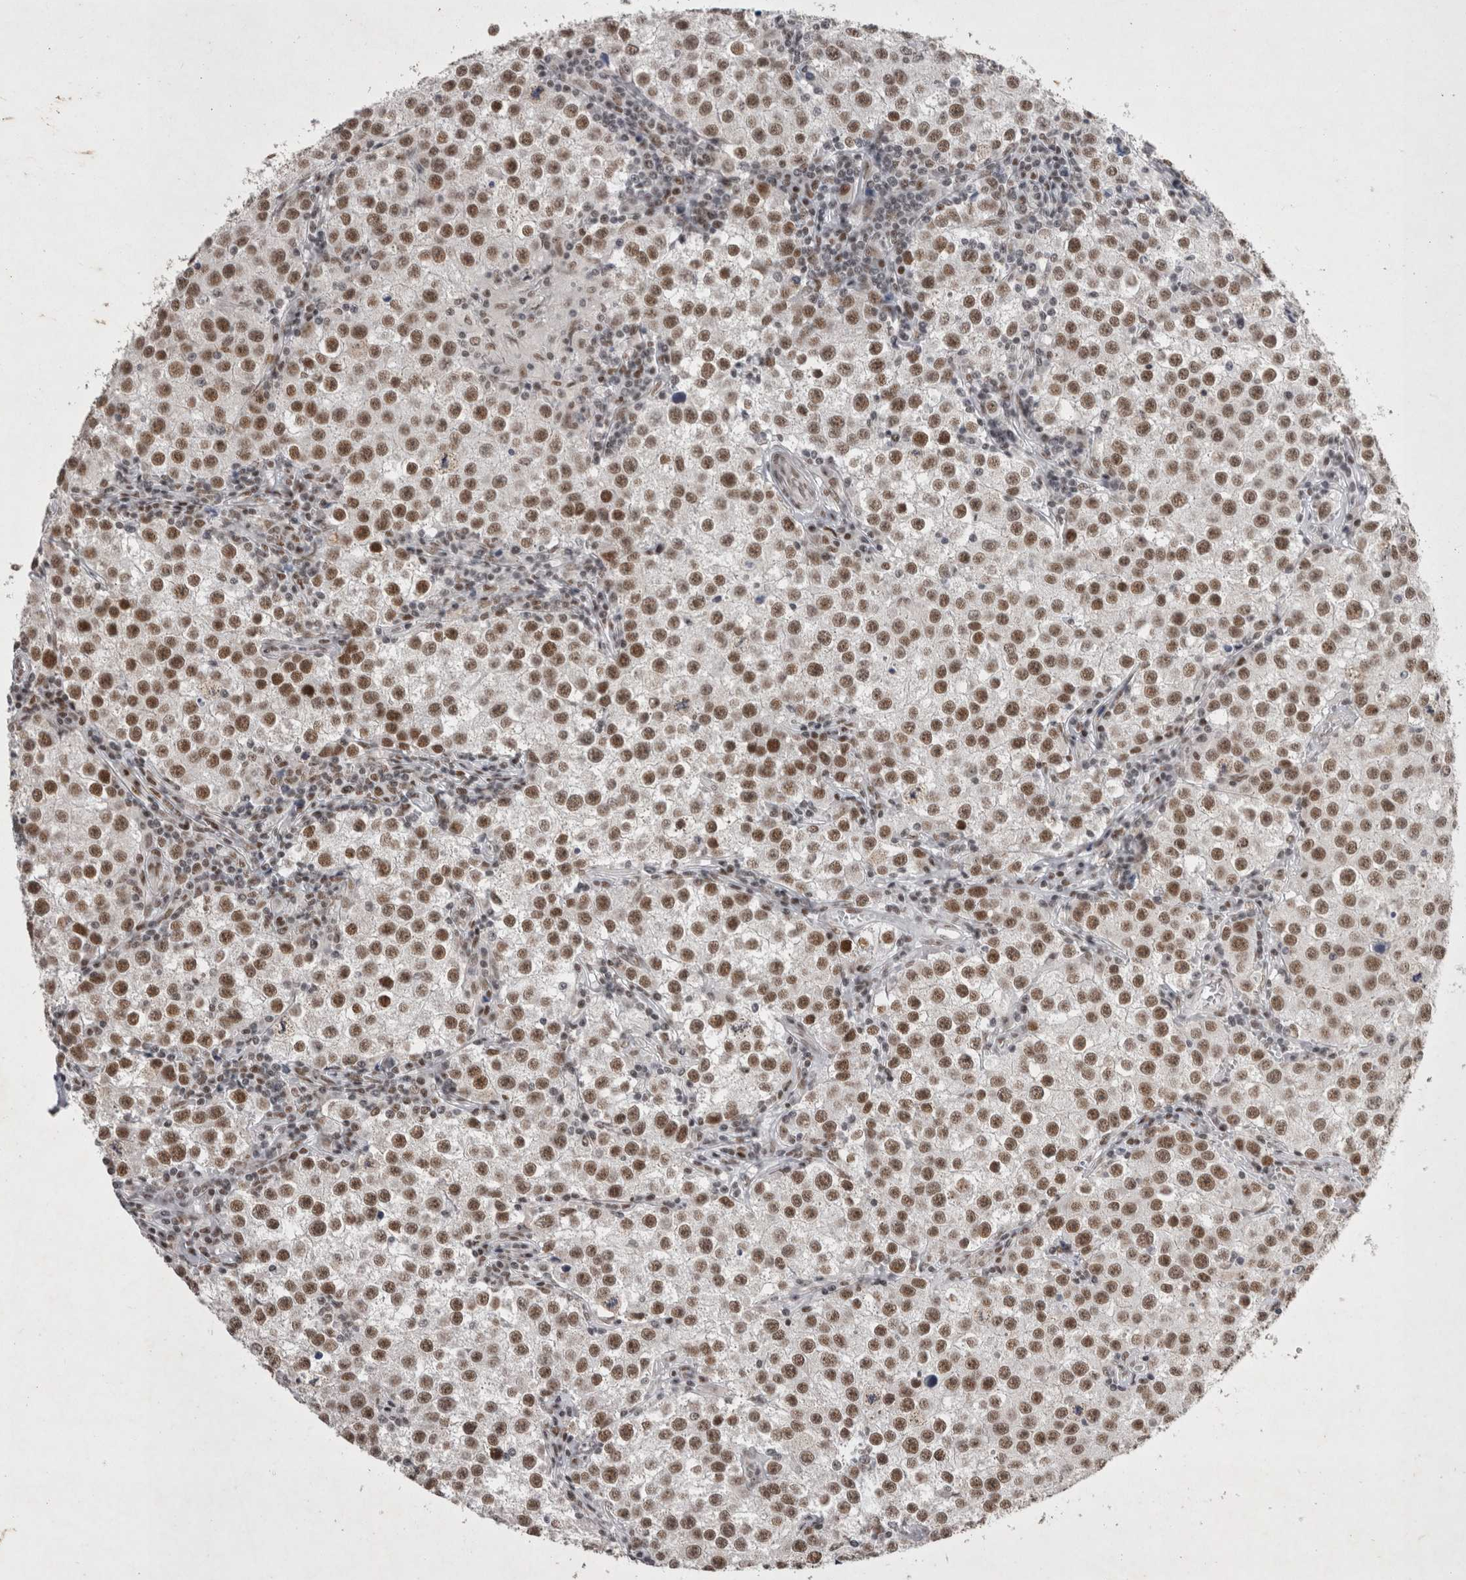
{"staining": {"intensity": "strong", "quantity": ">75%", "location": "nuclear"}, "tissue": "testis cancer", "cell_type": "Tumor cells", "image_type": "cancer", "snomed": [{"axis": "morphology", "description": "Seminoma, NOS"}, {"axis": "morphology", "description": "Carcinoma, Embryonal, NOS"}, {"axis": "topography", "description": "Testis"}], "caption": "A high-resolution histopathology image shows IHC staining of testis cancer (embryonal carcinoma), which displays strong nuclear expression in approximately >75% of tumor cells.", "gene": "RBM6", "patient": {"sex": "male", "age": 43}}